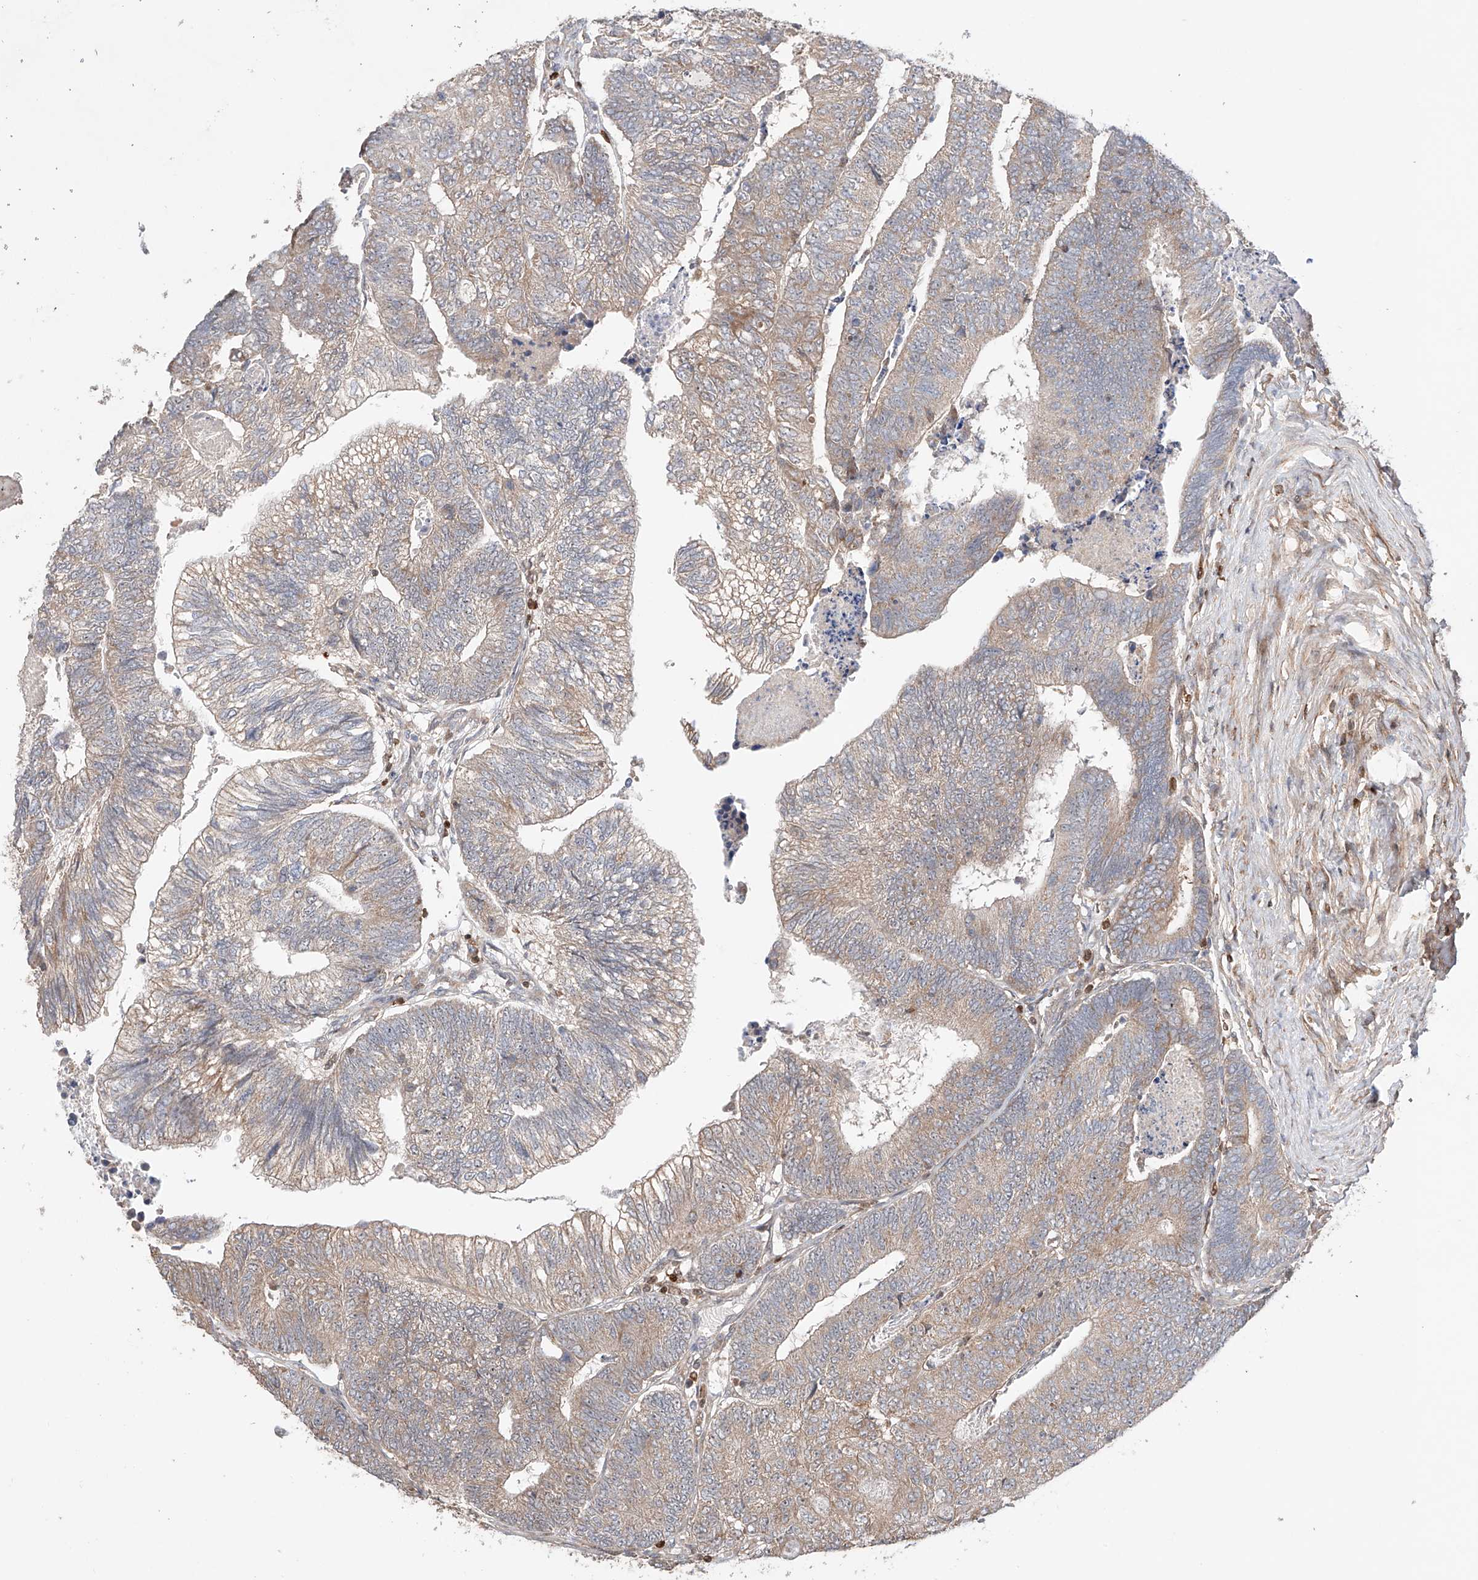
{"staining": {"intensity": "weak", "quantity": "25%-75%", "location": "cytoplasmic/membranous"}, "tissue": "colorectal cancer", "cell_type": "Tumor cells", "image_type": "cancer", "snomed": [{"axis": "morphology", "description": "Adenocarcinoma, NOS"}, {"axis": "topography", "description": "Colon"}], "caption": "Protein staining displays weak cytoplasmic/membranous staining in about 25%-75% of tumor cells in colorectal cancer (adenocarcinoma). (Stains: DAB (3,3'-diaminobenzidine) in brown, nuclei in blue, Microscopy: brightfield microscopy at high magnification).", "gene": "IGSF22", "patient": {"sex": "female", "age": 67}}